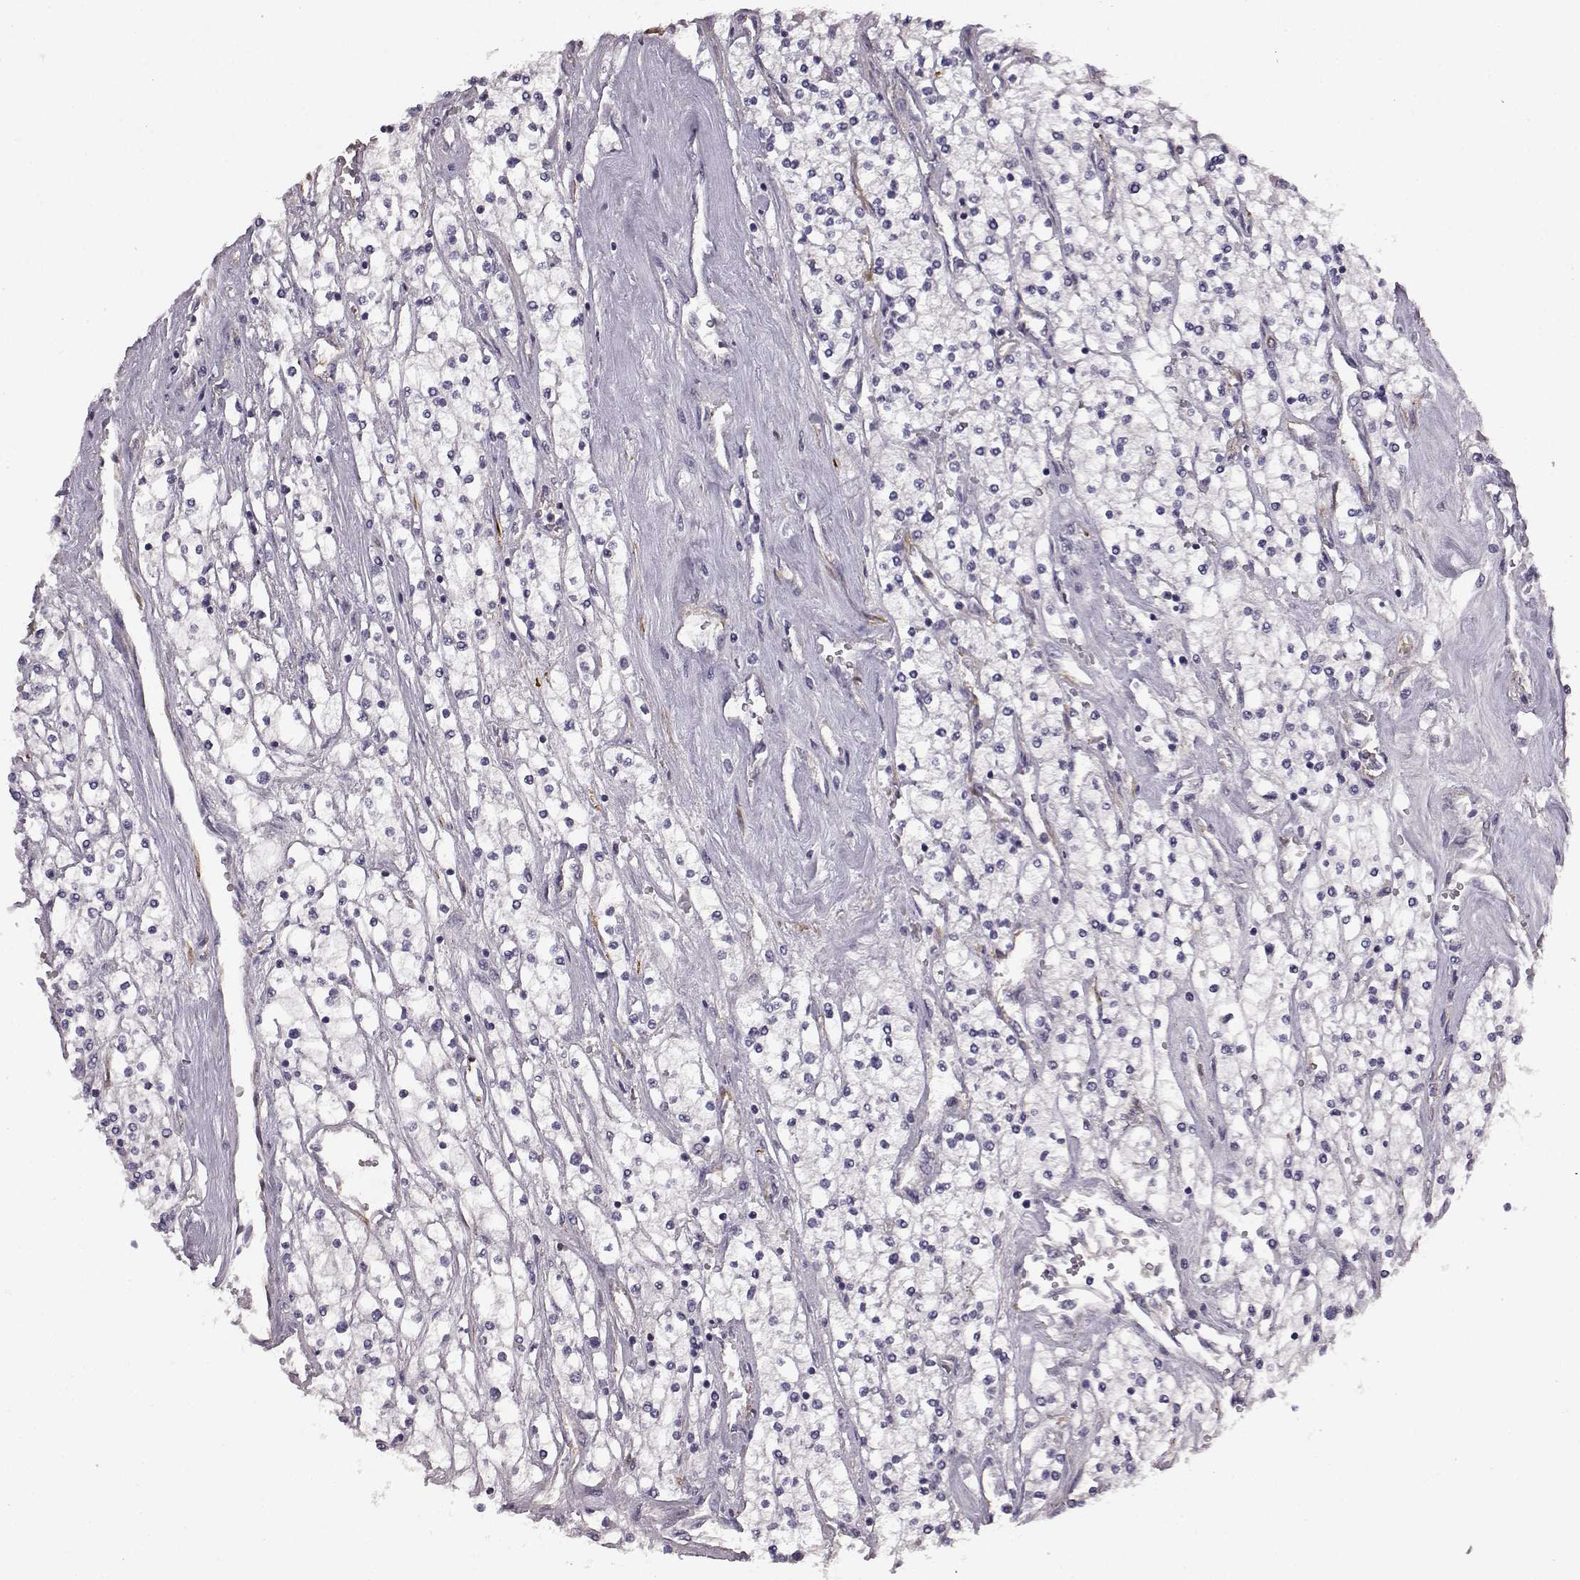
{"staining": {"intensity": "negative", "quantity": "none", "location": "none"}, "tissue": "renal cancer", "cell_type": "Tumor cells", "image_type": "cancer", "snomed": [{"axis": "morphology", "description": "Adenocarcinoma, NOS"}, {"axis": "topography", "description": "Kidney"}], "caption": "A photomicrograph of human renal cancer (adenocarcinoma) is negative for staining in tumor cells.", "gene": "KRT85", "patient": {"sex": "male", "age": 80}}